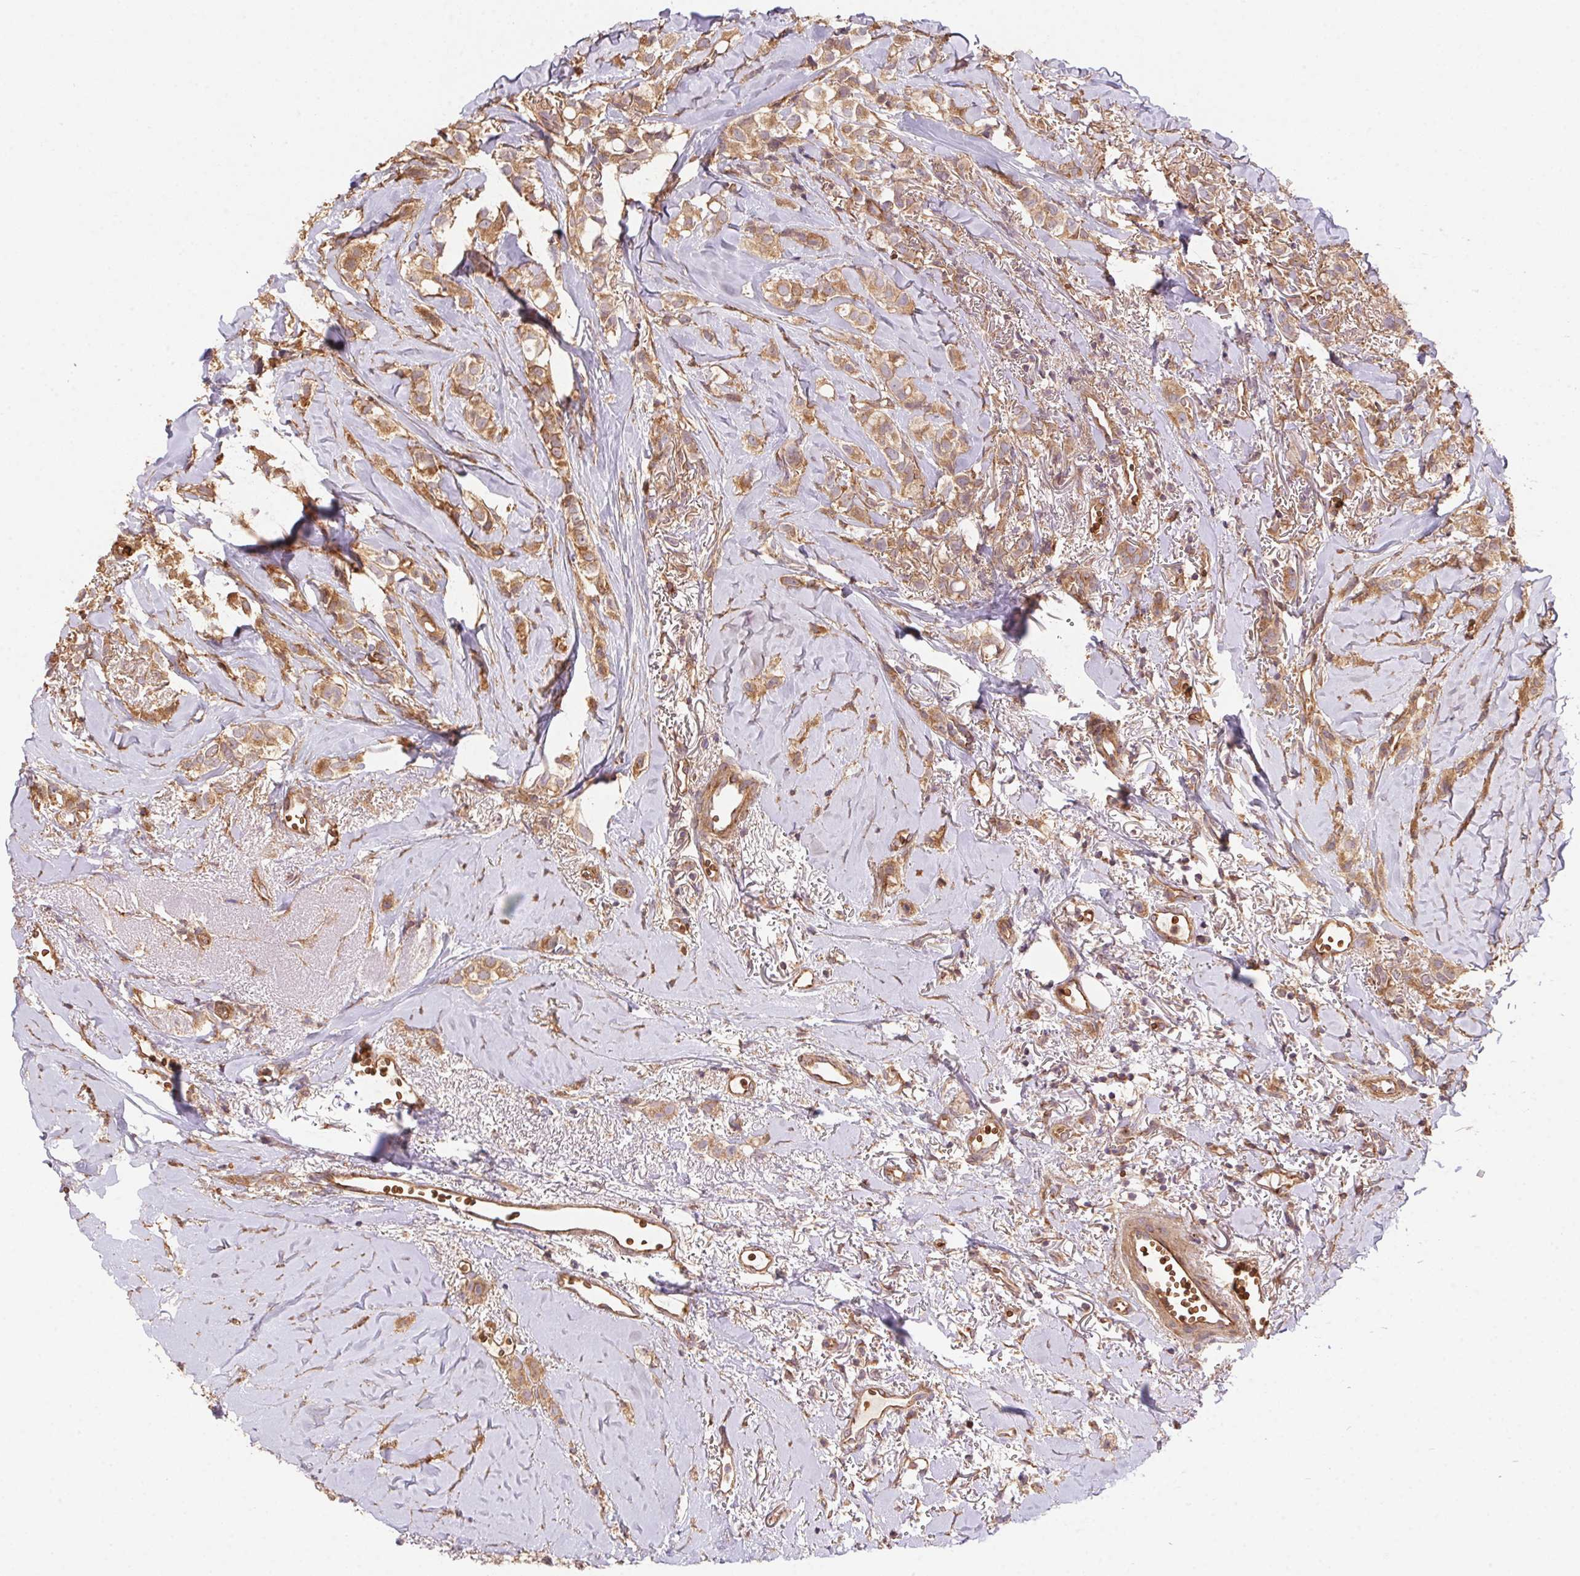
{"staining": {"intensity": "moderate", "quantity": ">75%", "location": "cytoplasmic/membranous"}, "tissue": "breast cancer", "cell_type": "Tumor cells", "image_type": "cancer", "snomed": [{"axis": "morphology", "description": "Duct carcinoma"}, {"axis": "topography", "description": "Breast"}], "caption": "This is an image of immunohistochemistry (IHC) staining of invasive ductal carcinoma (breast), which shows moderate positivity in the cytoplasmic/membranous of tumor cells.", "gene": "USE1", "patient": {"sex": "female", "age": 85}}